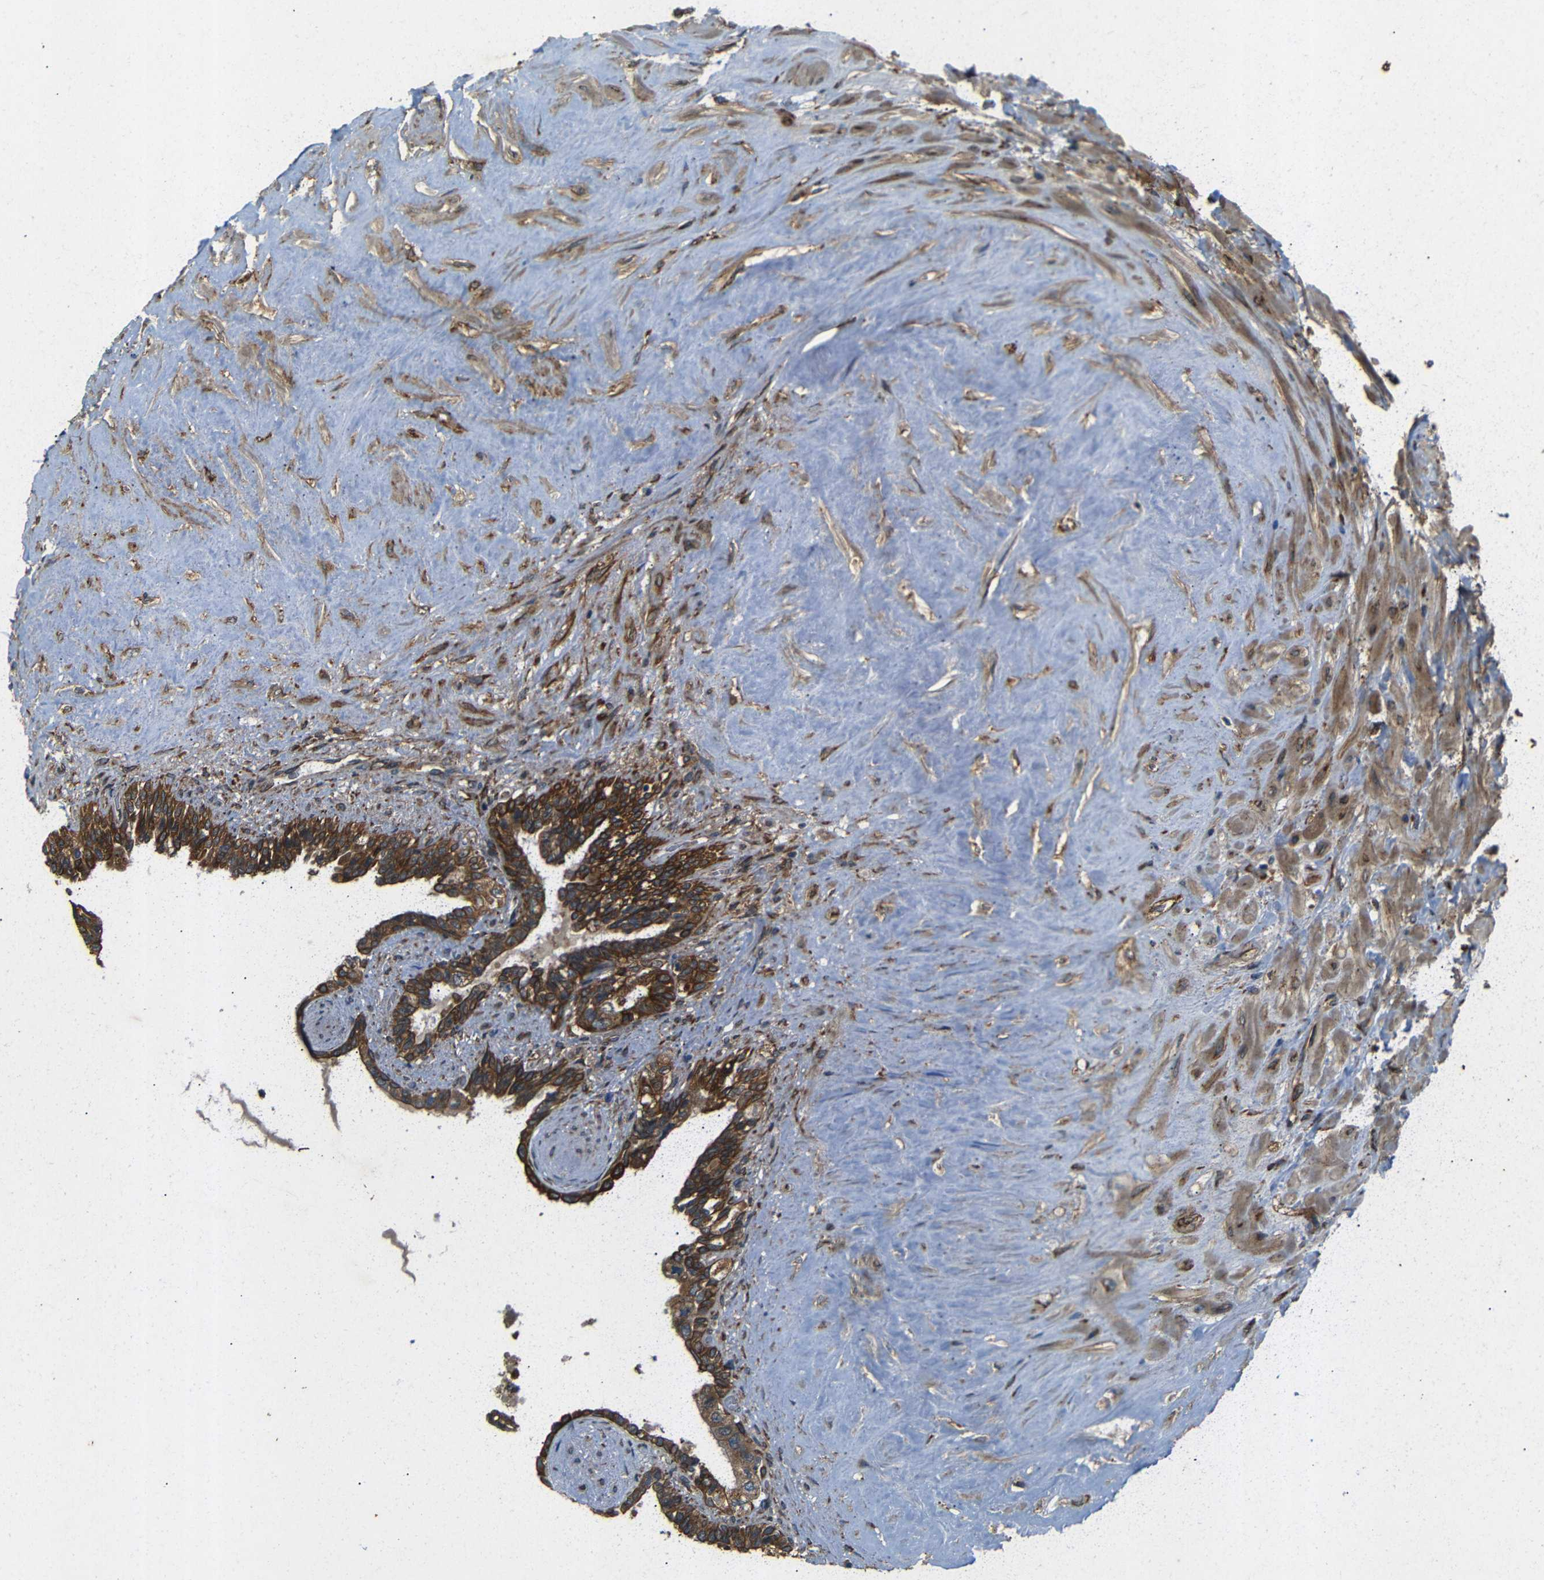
{"staining": {"intensity": "strong", "quantity": ">75%", "location": "cytoplasmic/membranous"}, "tissue": "seminal vesicle", "cell_type": "Glandular cells", "image_type": "normal", "snomed": [{"axis": "morphology", "description": "Normal tissue, NOS"}, {"axis": "topography", "description": "Seminal veicle"}], "caption": "DAB immunohistochemical staining of normal human seminal vesicle reveals strong cytoplasmic/membranous protein staining in approximately >75% of glandular cells.", "gene": "TRPC1", "patient": {"sex": "male", "age": 63}}